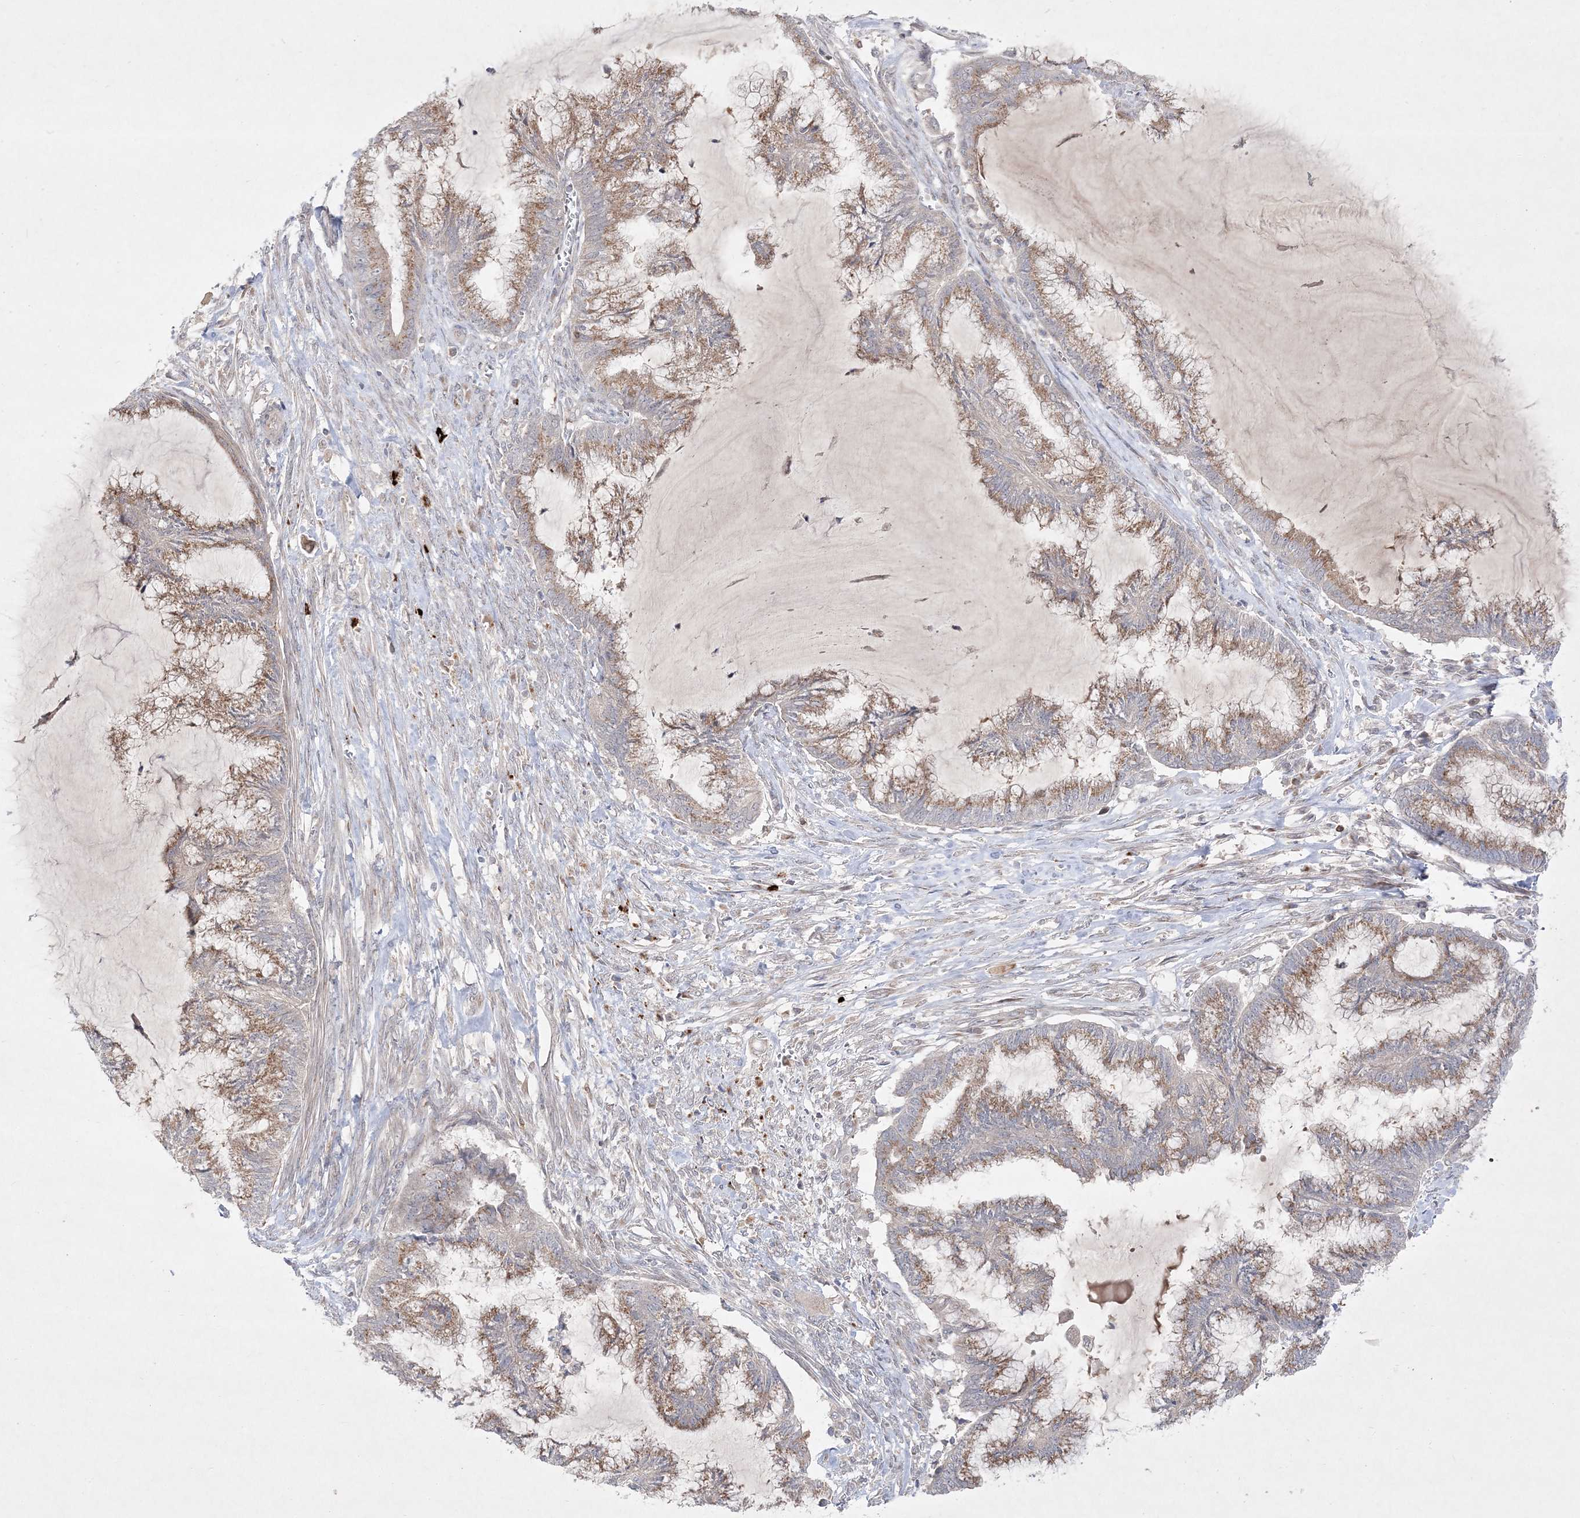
{"staining": {"intensity": "moderate", "quantity": ">75%", "location": "cytoplasmic/membranous"}, "tissue": "endometrial cancer", "cell_type": "Tumor cells", "image_type": "cancer", "snomed": [{"axis": "morphology", "description": "Adenocarcinoma, NOS"}, {"axis": "topography", "description": "Endometrium"}], "caption": "Endometrial adenocarcinoma stained with a brown dye exhibits moderate cytoplasmic/membranous positive staining in about >75% of tumor cells.", "gene": "CLNK", "patient": {"sex": "female", "age": 86}}